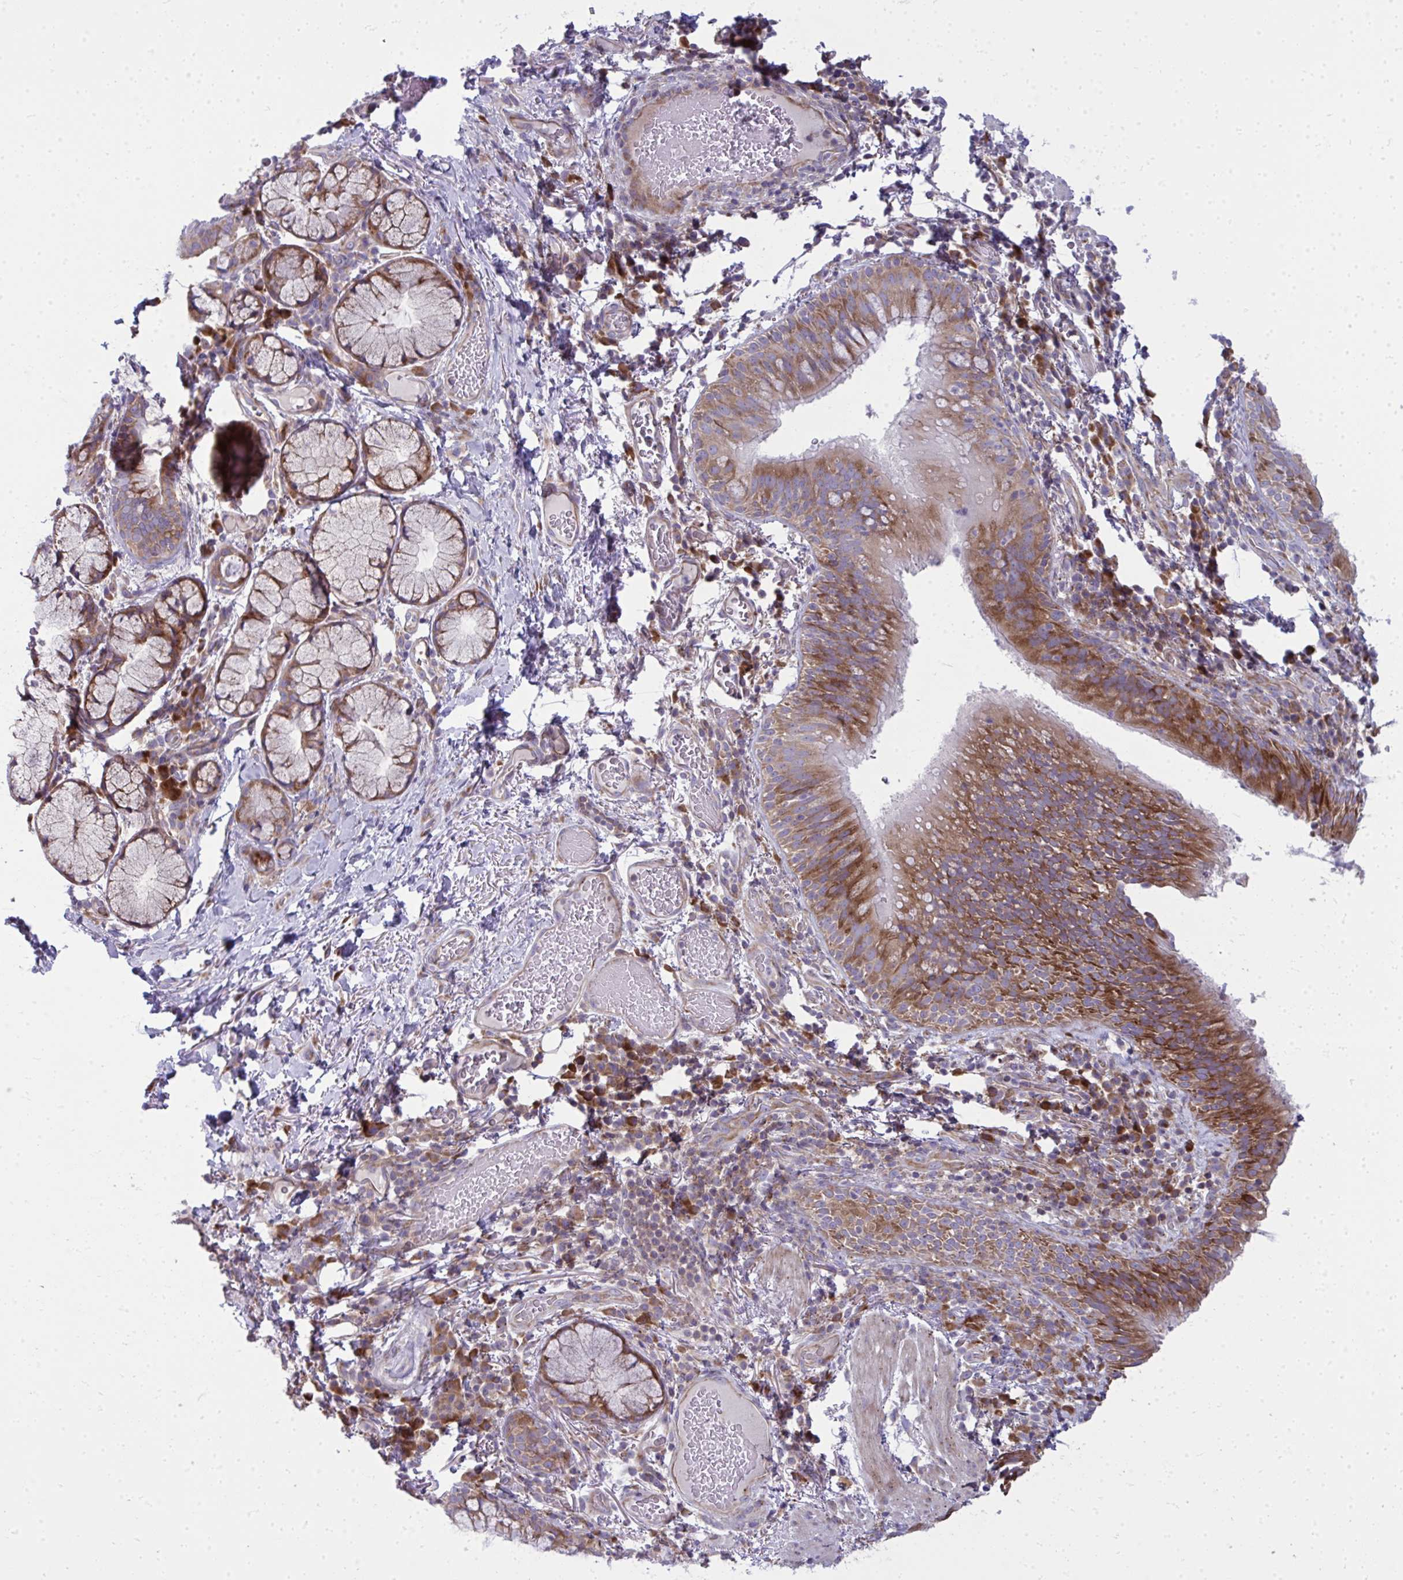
{"staining": {"intensity": "moderate", "quantity": ">75%", "location": "cytoplasmic/membranous"}, "tissue": "bronchus", "cell_type": "Respiratory epithelial cells", "image_type": "normal", "snomed": [{"axis": "morphology", "description": "Normal tissue, NOS"}, {"axis": "topography", "description": "Lymph node"}, {"axis": "topography", "description": "Bronchus"}], "caption": "A photomicrograph of human bronchus stained for a protein reveals moderate cytoplasmic/membranous brown staining in respiratory epithelial cells. (DAB = brown stain, brightfield microscopy at high magnification).", "gene": "GFPT2", "patient": {"sex": "male", "age": 56}}